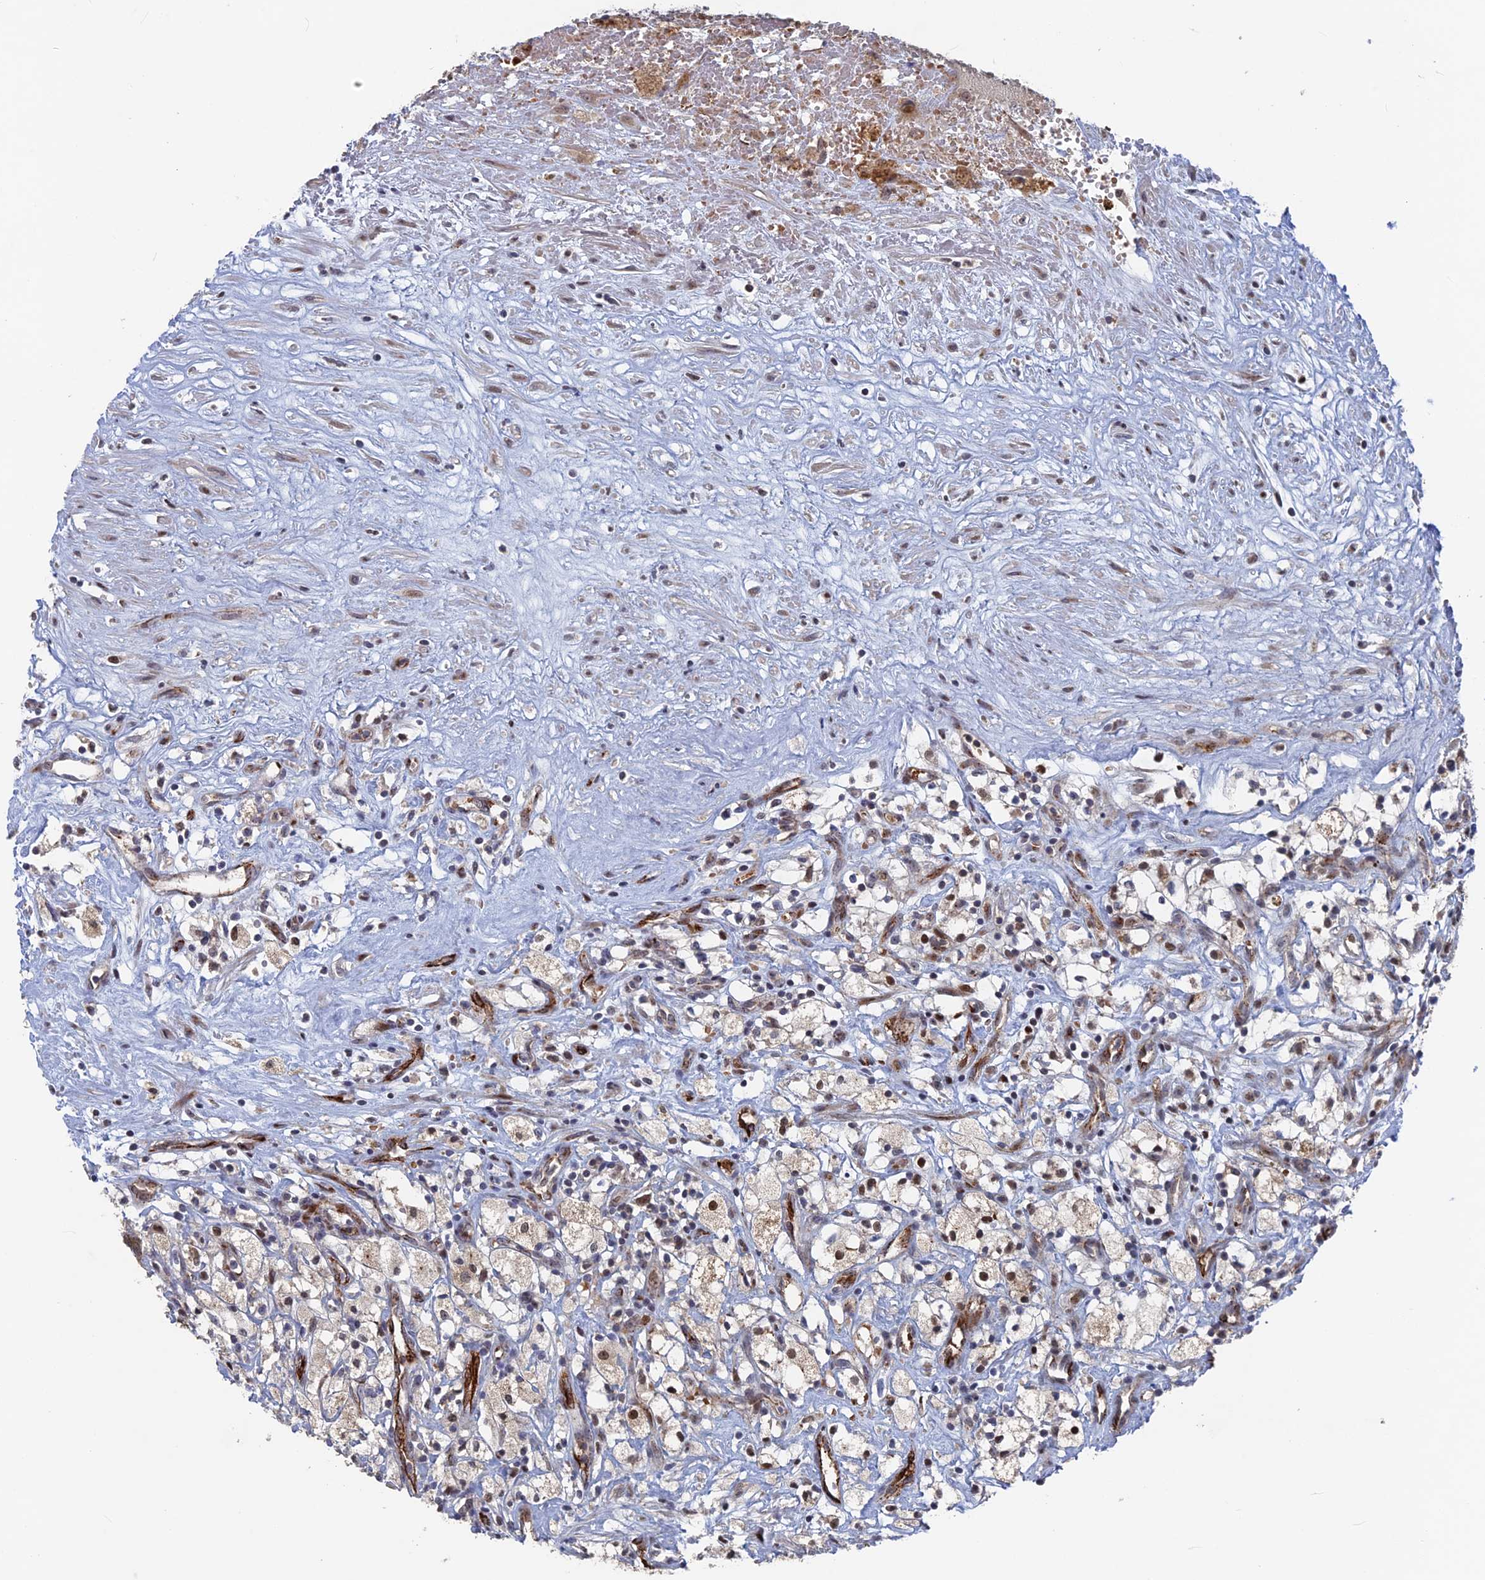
{"staining": {"intensity": "moderate", "quantity": "<25%", "location": "nuclear"}, "tissue": "renal cancer", "cell_type": "Tumor cells", "image_type": "cancer", "snomed": [{"axis": "morphology", "description": "Adenocarcinoma, NOS"}, {"axis": "topography", "description": "Kidney"}], "caption": "A brown stain highlights moderate nuclear positivity of a protein in human renal cancer (adenocarcinoma) tumor cells.", "gene": "SH3D21", "patient": {"sex": "male", "age": 59}}